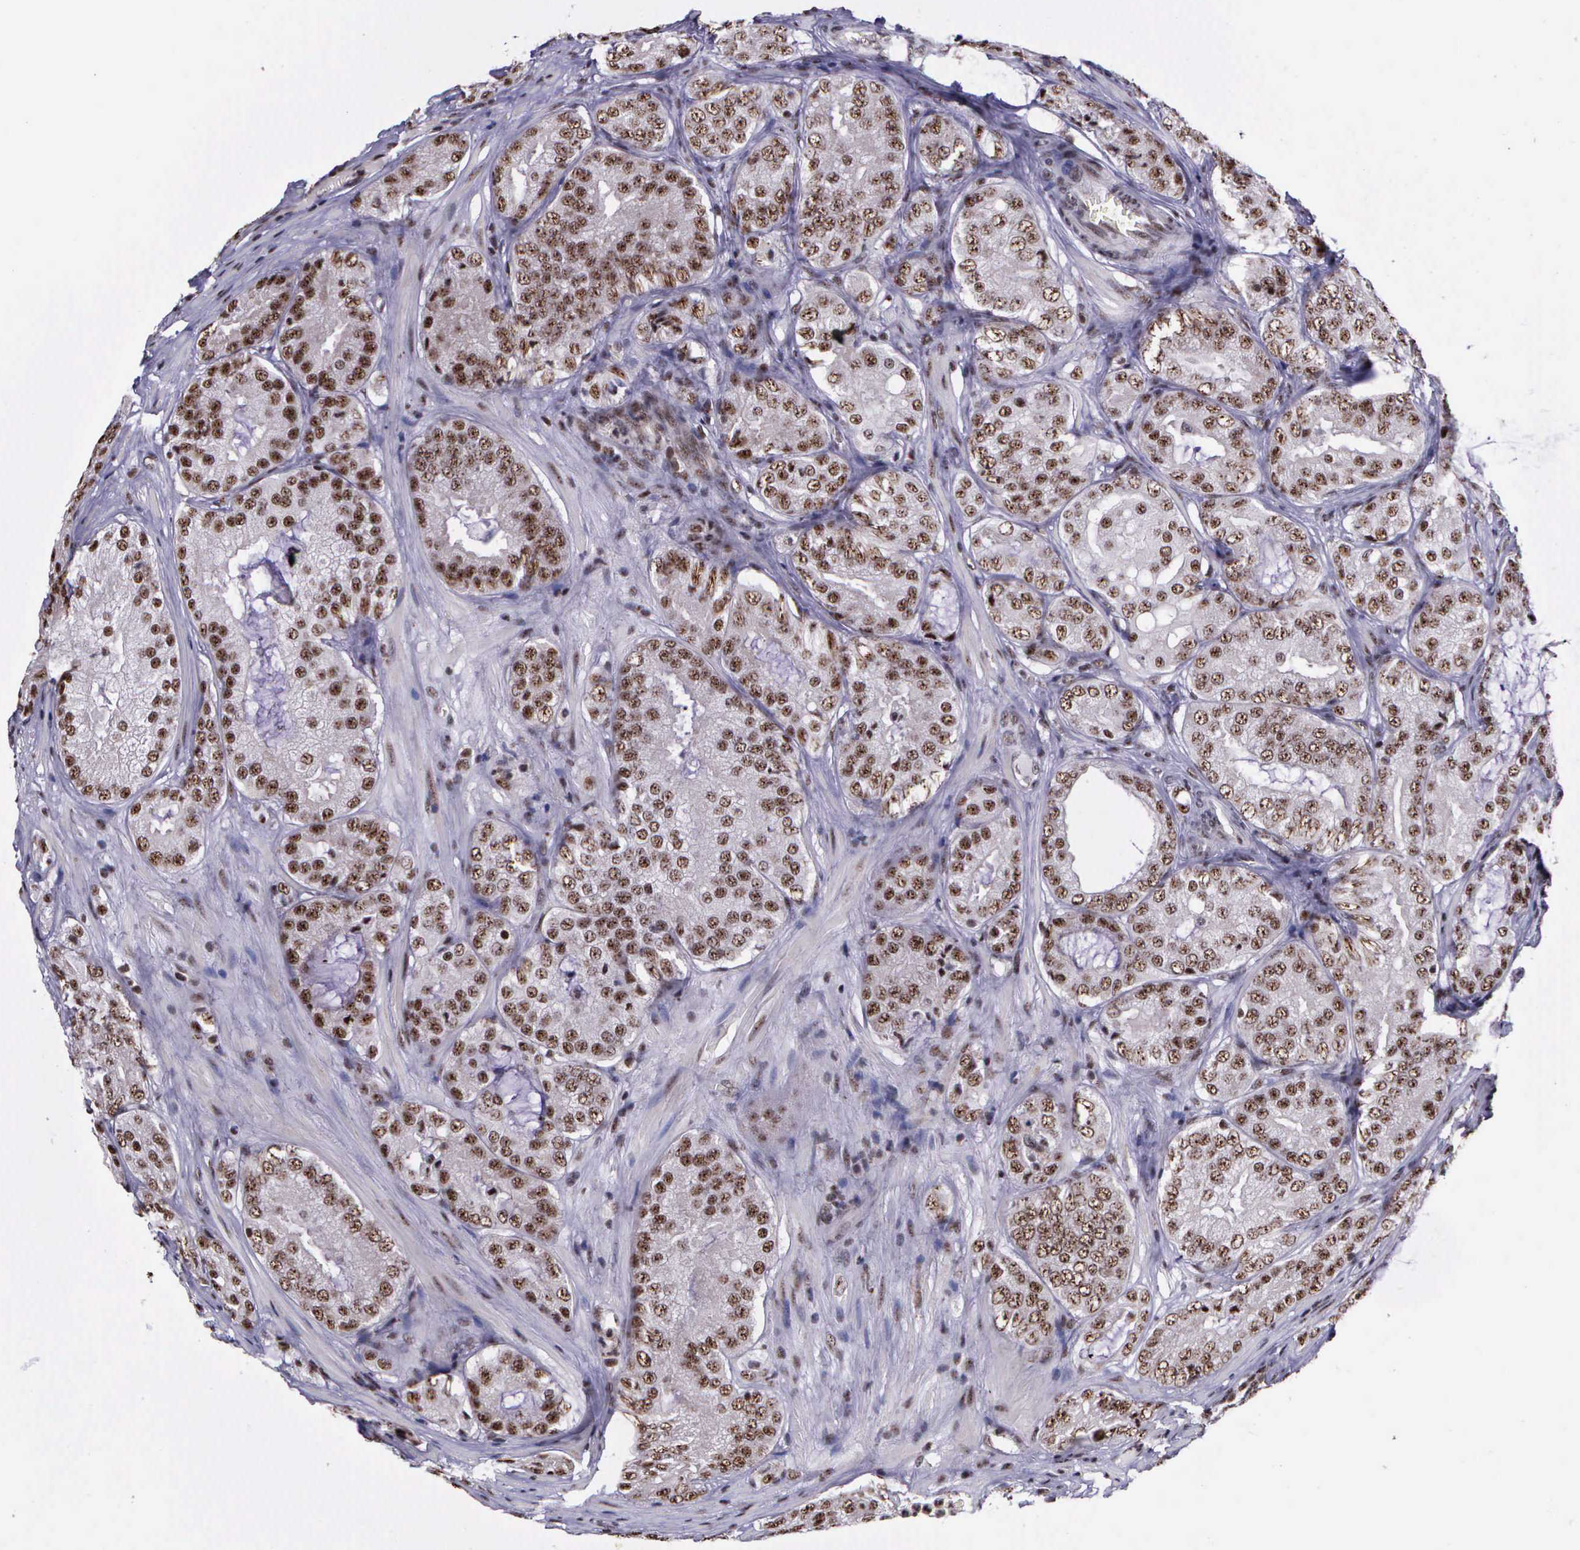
{"staining": {"intensity": "moderate", "quantity": ">75%", "location": "nuclear"}, "tissue": "prostate cancer", "cell_type": "Tumor cells", "image_type": "cancer", "snomed": [{"axis": "morphology", "description": "Adenocarcinoma, Medium grade"}, {"axis": "topography", "description": "Prostate"}], "caption": "A medium amount of moderate nuclear positivity is appreciated in approximately >75% of tumor cells in prostate cancer tissue. (IHC, brightfield microscopy, high magnification).", "gene": "FAM47A", "patient": {"sex": "male", "age": 60}}